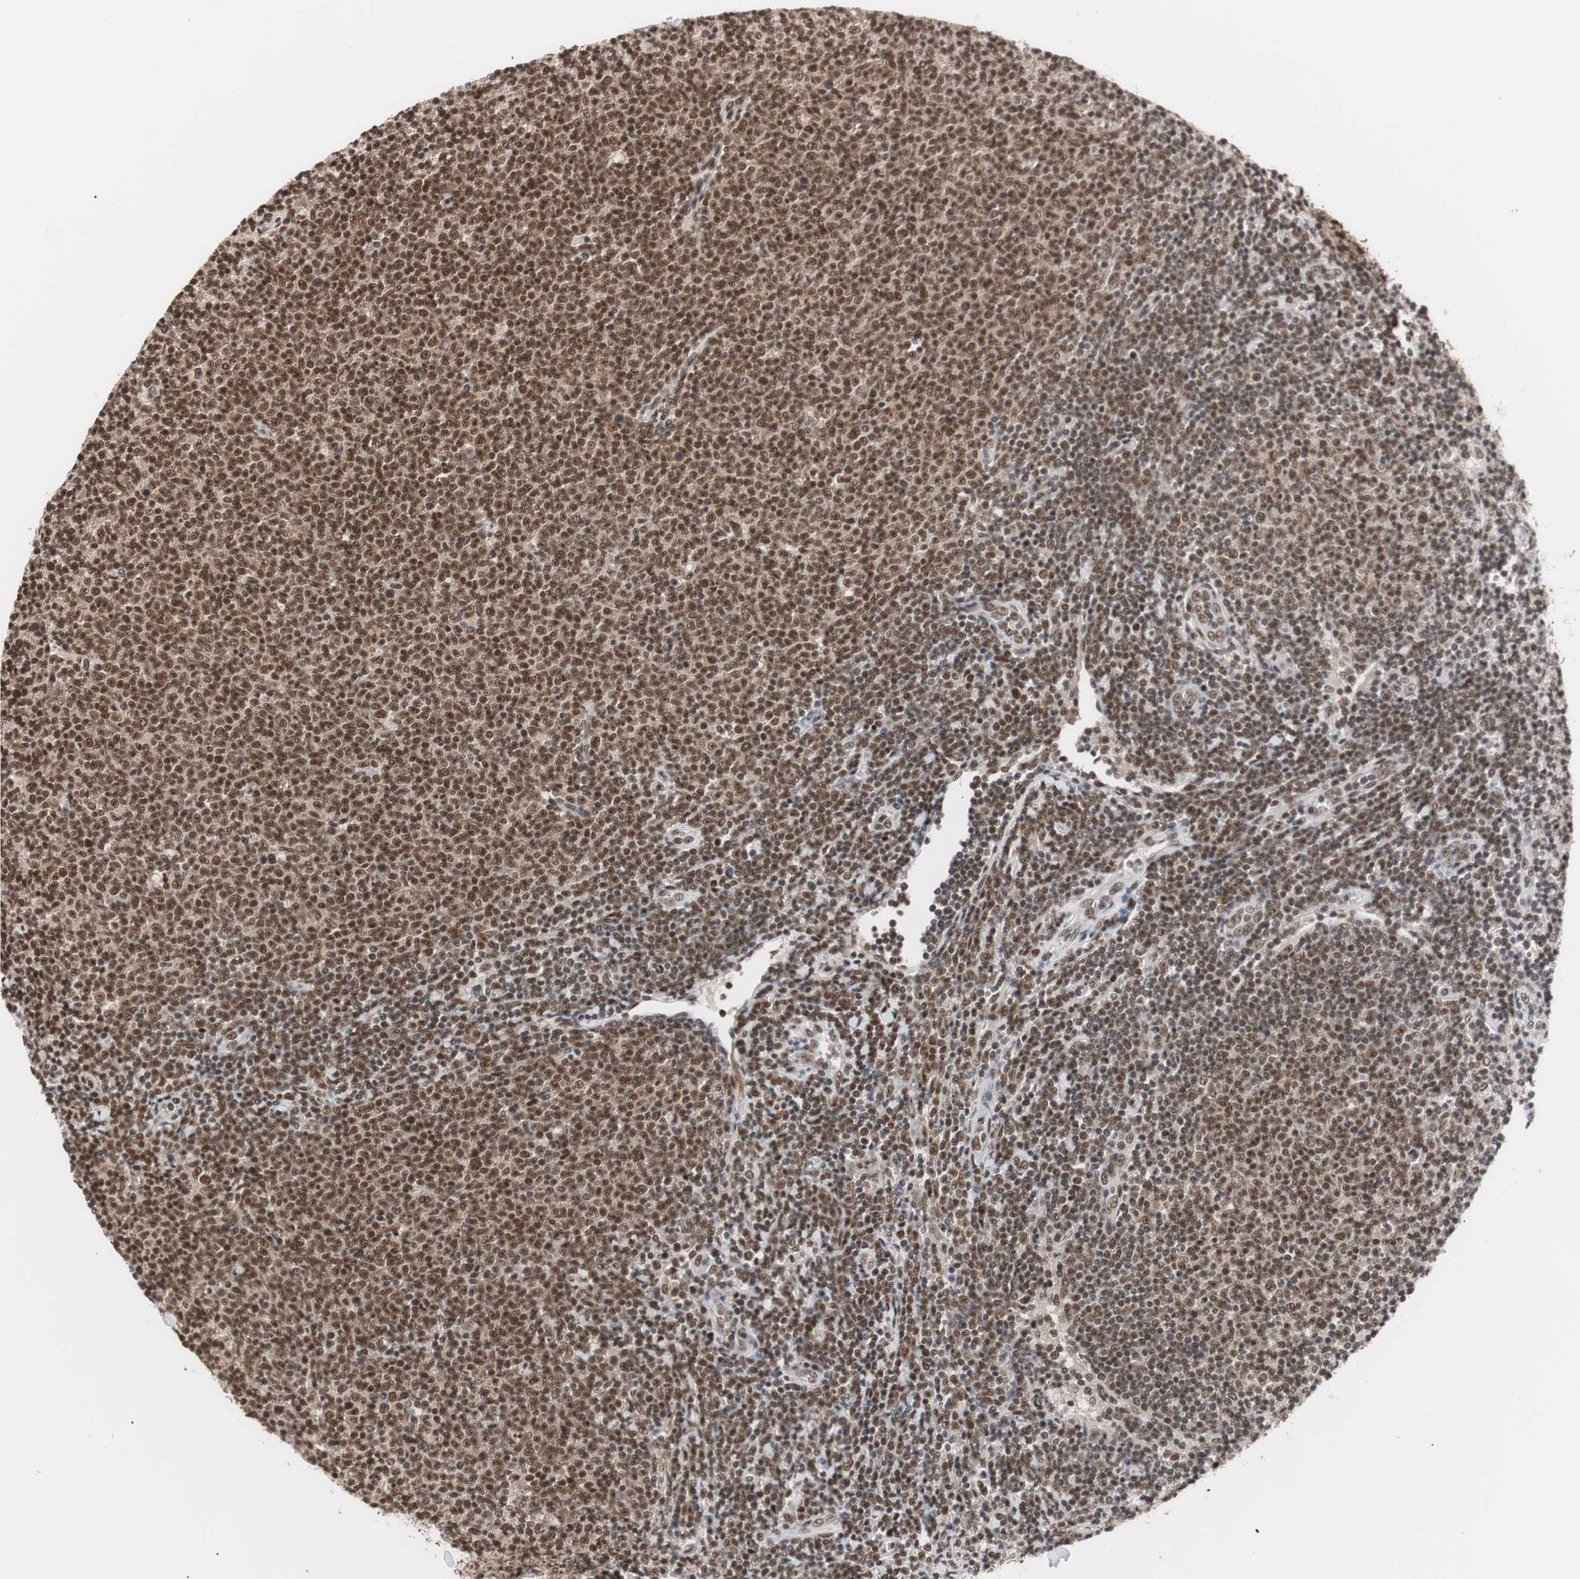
{"staining": {"intensity": "strong", "quantity": ">75%", "location": "nuclear"}, "tissue": "lymphoma", "cell_type": "Tumor cells", "image_type": "cancer", "snomed": [{"axis": "morphology", "description": "Malignant lymphoma, non-Hodgkin's type, Low grade"}, {"axis": "topography", "description": "Lymph node"}], "caption": "DAB (3,3'-diaminobenzidine) immunohistochemical staining of human low-grade malignant lymphoma, non-Hodgkin's type shows strong nuclear protein staining in about >75% of tumor cells. (DAB = brown stain, brightfield microscopy at high magnification).", "gene": "CHAMP1", "patient": {"sex": "male", "age": 66}}